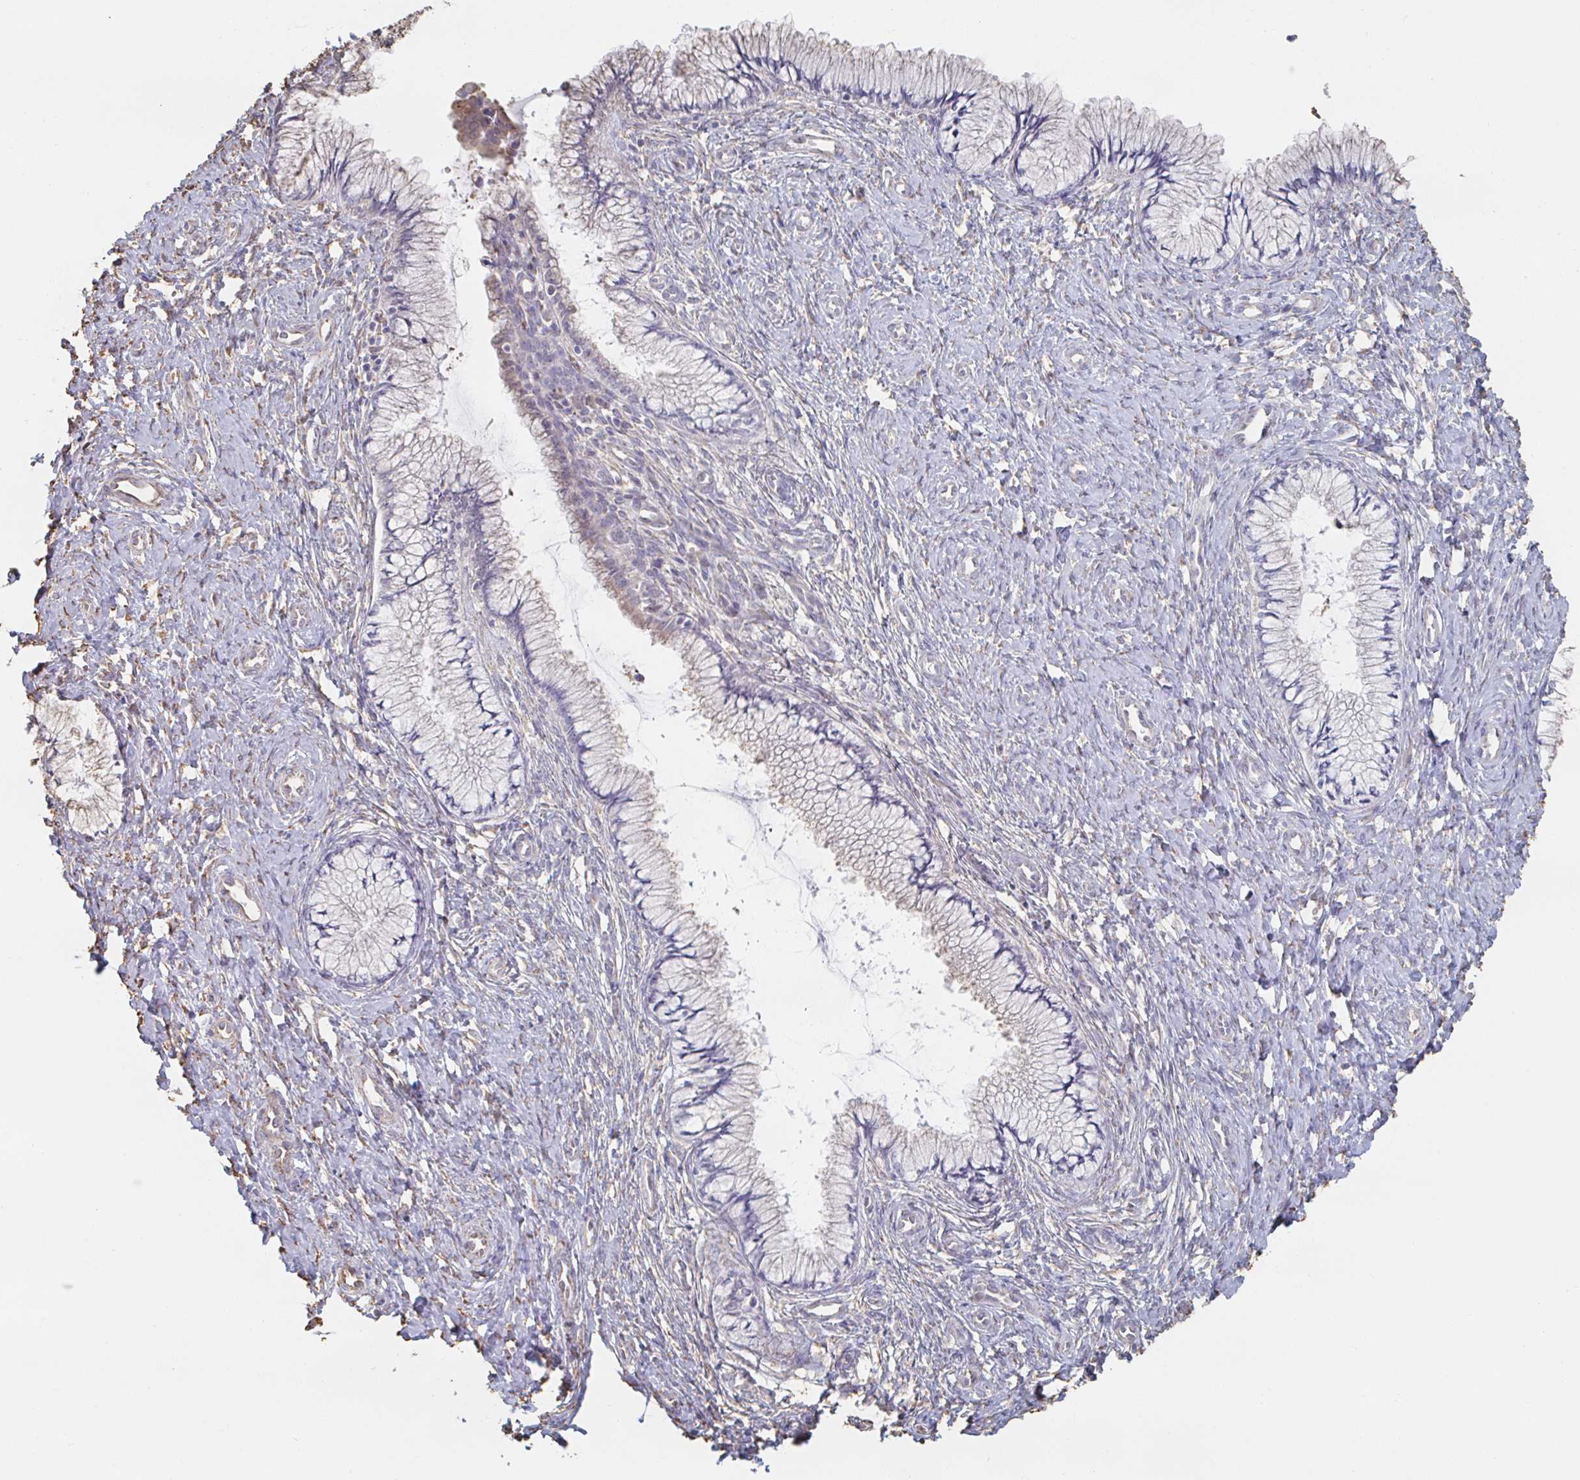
{"staining": {"intensity": "negative", "quantity": "none", "location": "none"}, "tissue": "cervix", "cell_type": "Glandular cells", "image_type": "normal", "snomed": [{"axis": "morphology", "description": "Normal tissue, NOS"}, {"axis": "topography", "description": "Cervix"}], "caption": "Human cervix stained for a protein using immunohistochemistry exhibits no expression in glandular cells.", "gene": "RAB5IF", "patient": {"sex": "female", "age": 37}}